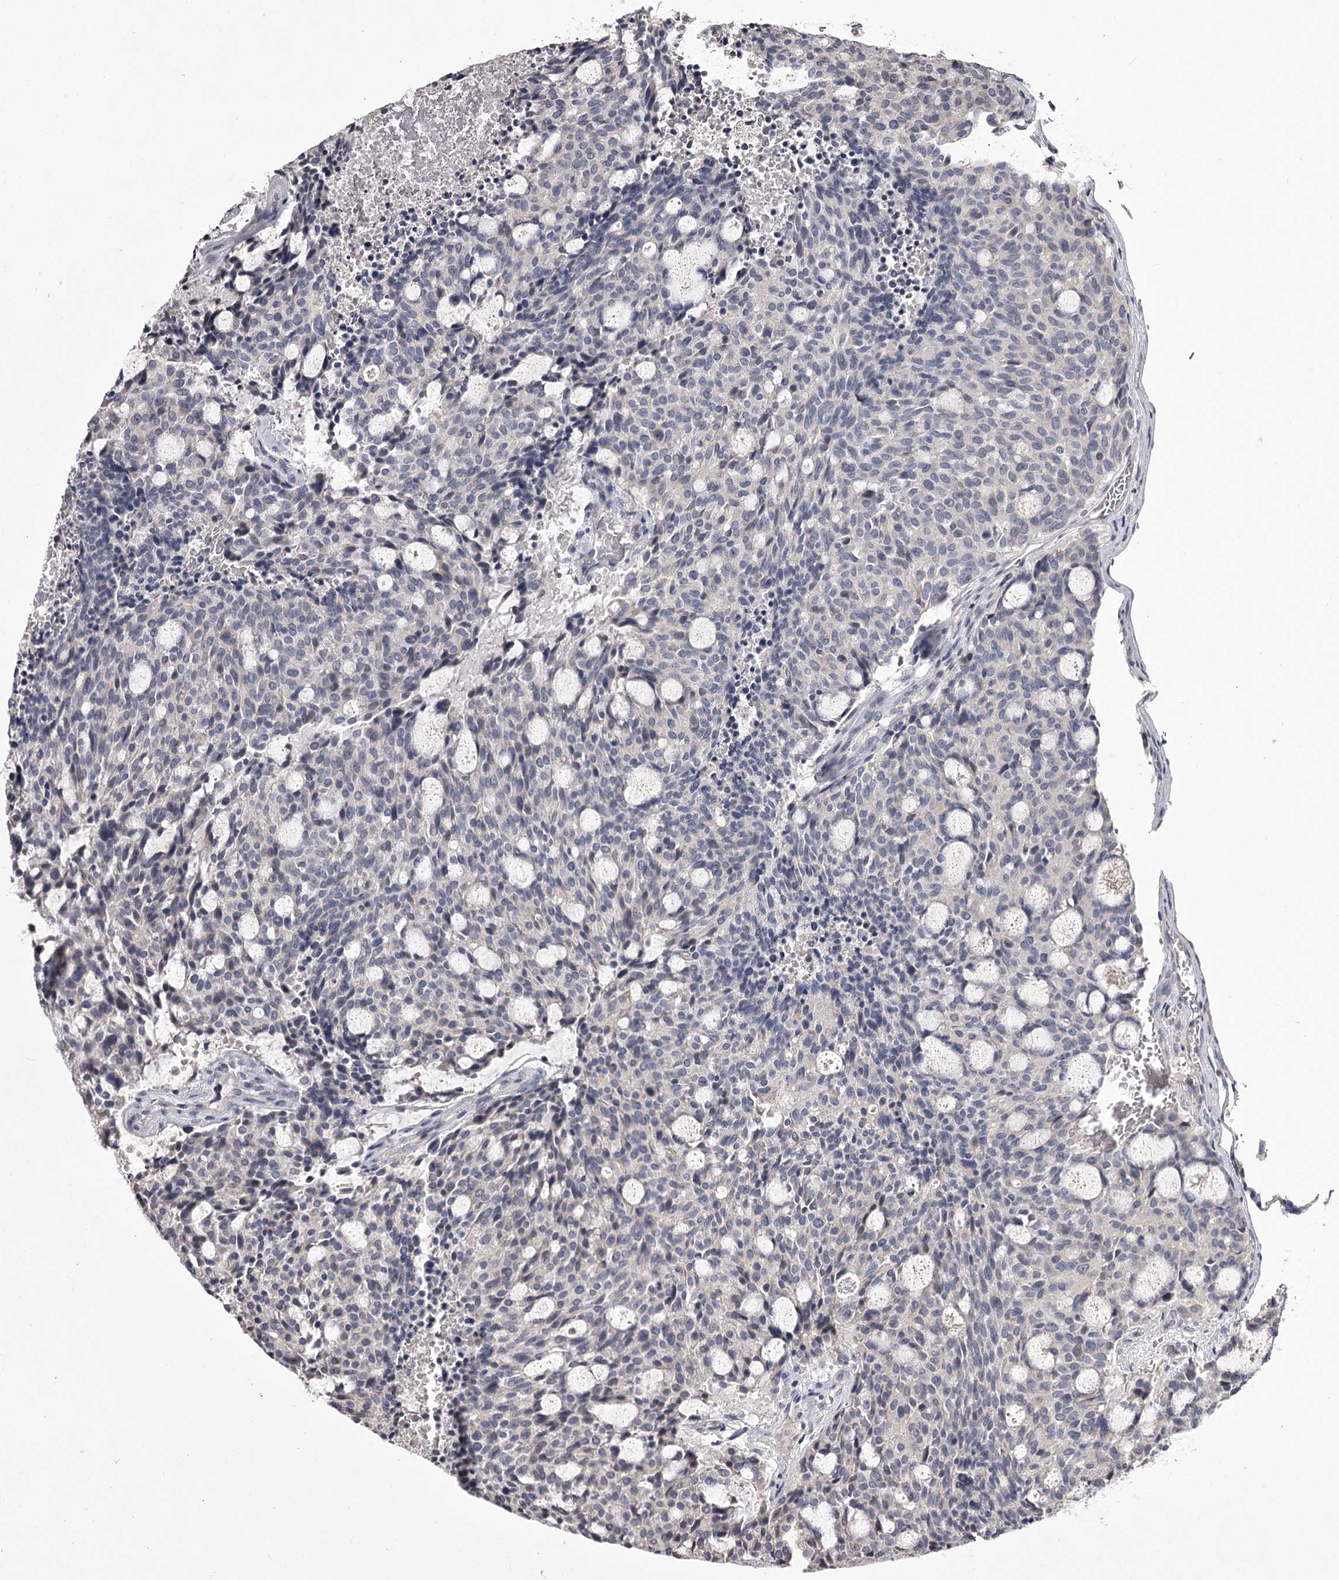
{"staining": {"intensity": "negative", "quantity": "none", "location": "none"}, "tissue": "carcinoid", "cell_type": "Tumor cells", "image_type": "cancer", "snomed": [{"axis": "morphology", "description": "Carcinoid, malignant, NOS"}, {"axis": "topography", "description": "Pancreas"}], "caption": "The photomicrograph shows no significant expression in tumor cells of carcinoid. (DAB immunohistochemistry visualized using brightfield microscopy, high magnification).", "gene": "PRM2", "patient": {"sex": "female", "age": 54}}